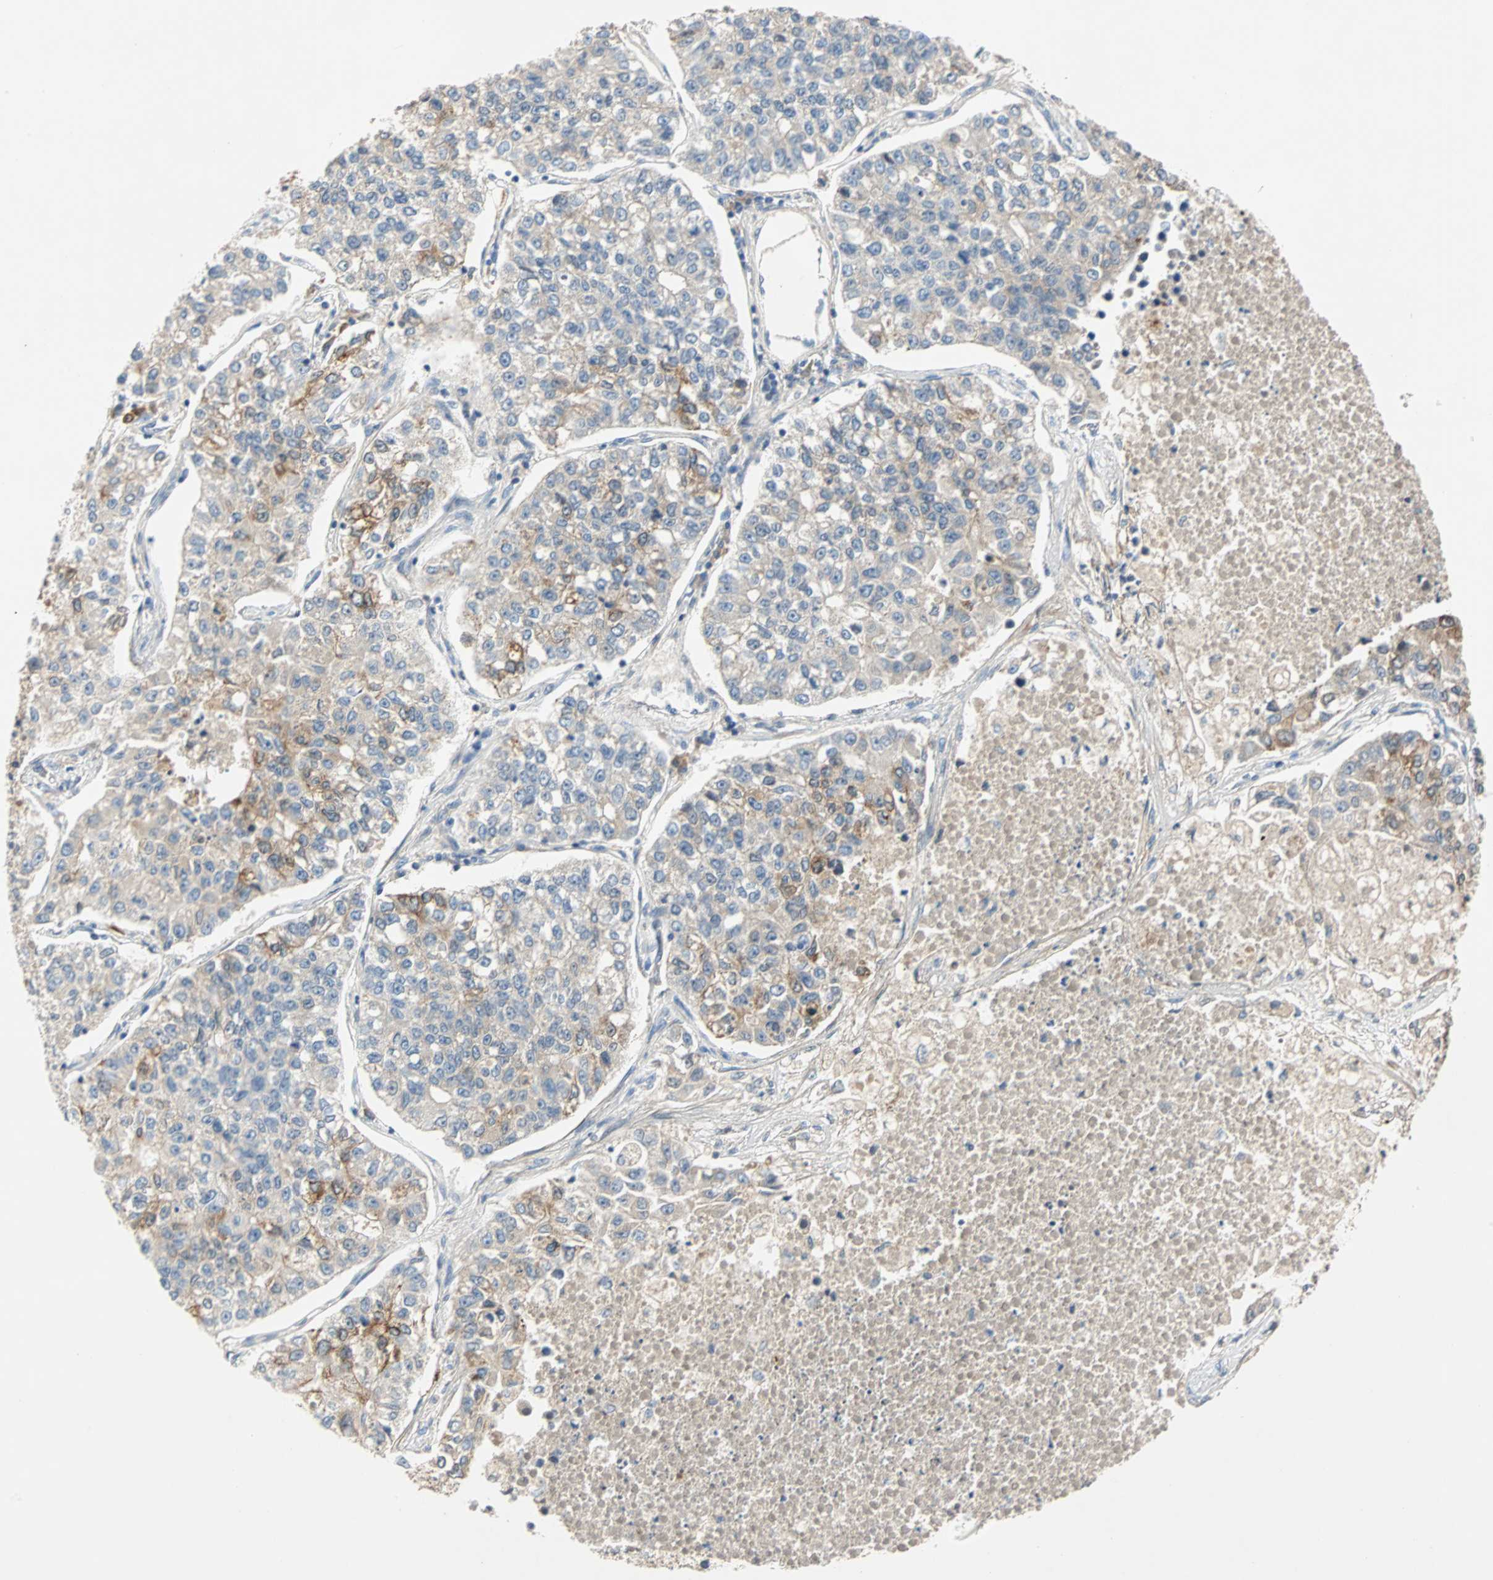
{"staining": {"intensity": "moderate", "quantity": "<25%", "location": "cytoplasmic/membranous"}, "tissue": "lung cancer", "cell_type": "Tumor cells", "image_type": "cancer", "snomed": [{"axis": "morphology", "description": "Adenocarcinoma, NOS"}, {"axis": "topography", "description": "Lung"}], "caption": "Immunohistochemistry of human lung cancer (adenocarcinoma) demonstrates low levels of moderate cytoplasmic/membranous staining in about <25% of tumor cells.", "gene": "MAP4K1", "patient": {"sex": "male", "age": 49}}